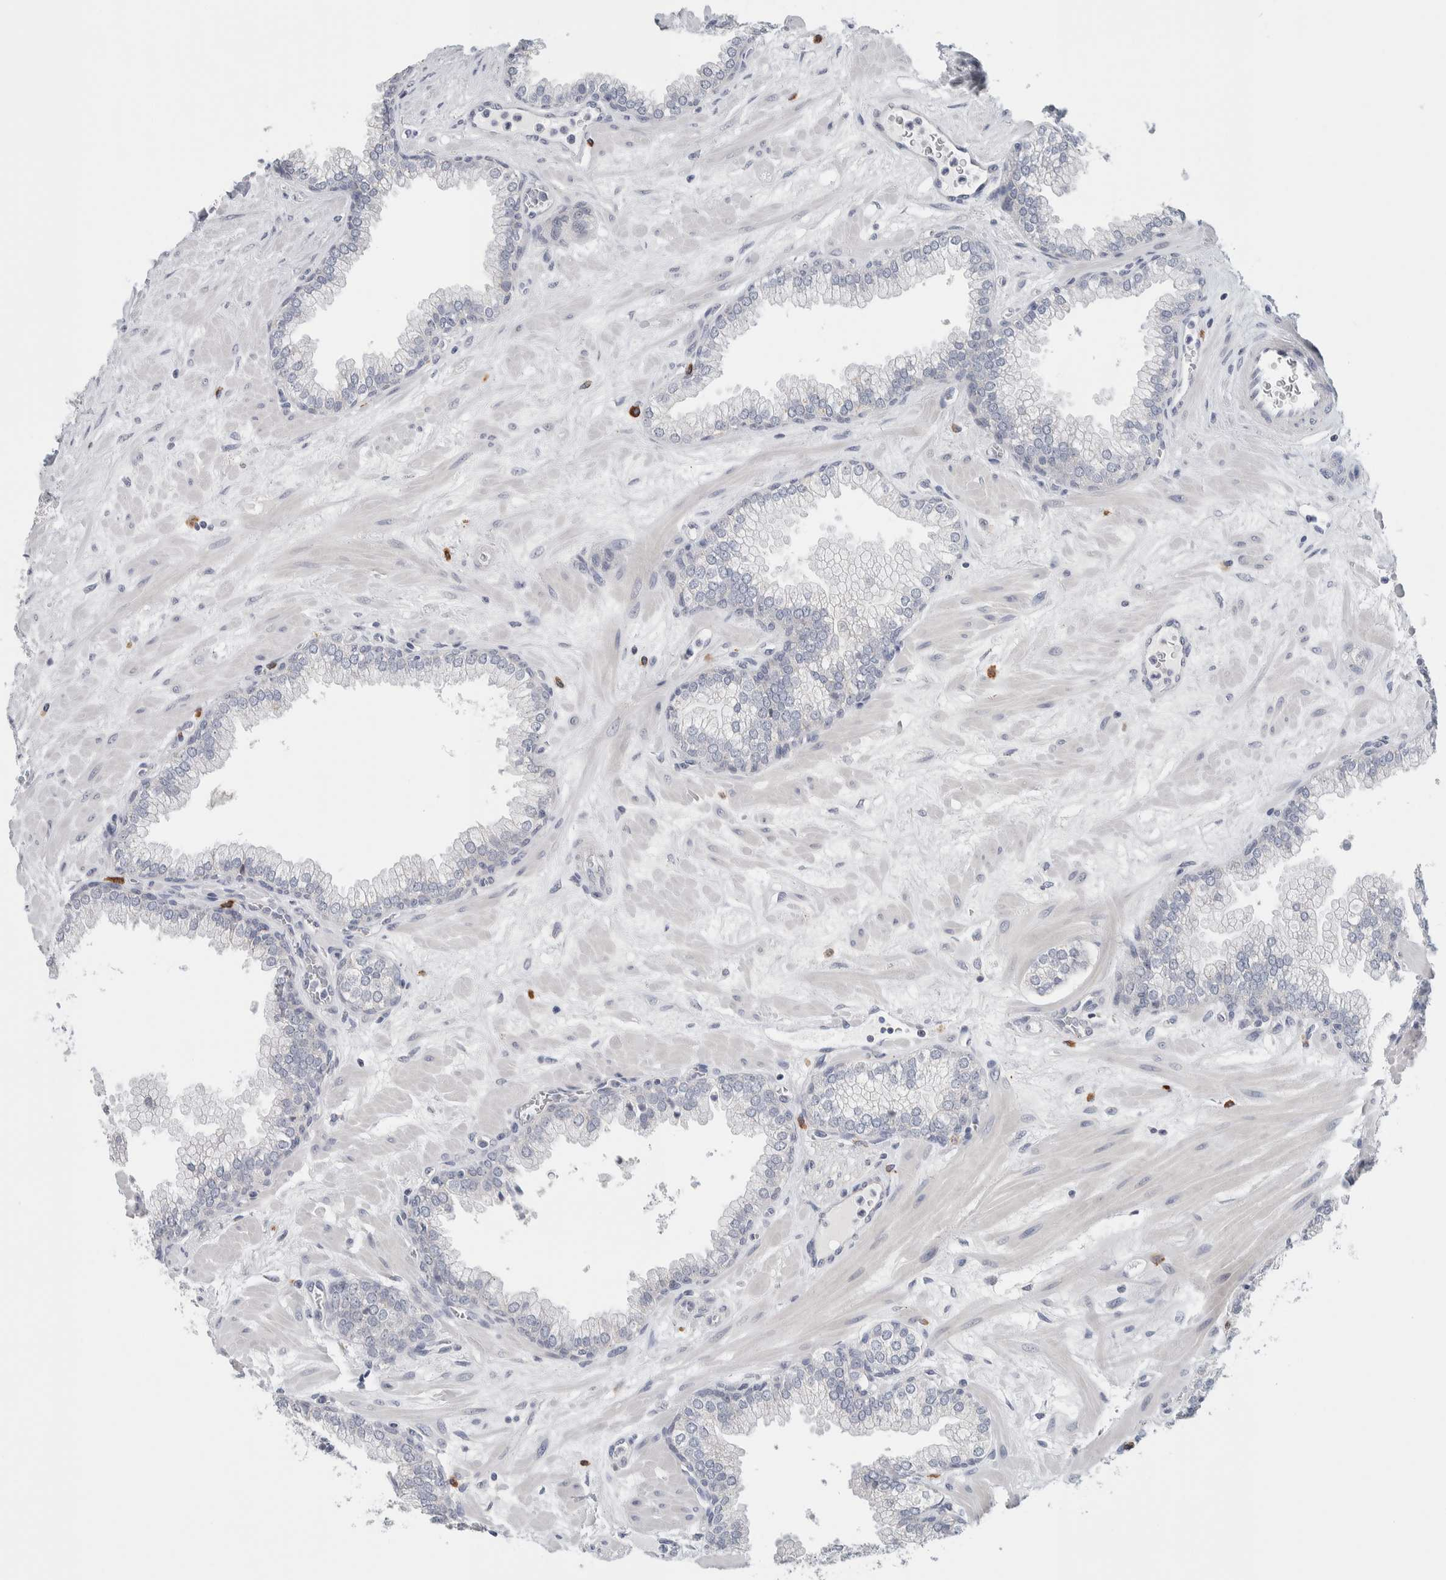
{"staining": {"intensity": "negative", "quantity": "none", "location": "none"}, "tissue": "prostate", "cell_type": "Glandular cells", "image_type": "normal", "snomed": [{"axis": "morphology", "description": "Normal tissue, NOS"}, {"axis": "morphology", "description": "Urothelial carcinoma, Low grade"}, {"axis": "topography", "description": "Urinary bladder"}, {"axis": "topography", "description": "Prostate"}], "caption": "A high-resolution histopathology image shows immunohistochemistry staining of normal prostate, which shows no significant positivity in glandular cells.", "gene": "SCN2A", "patient": {"sex": "male", "age": 60}}